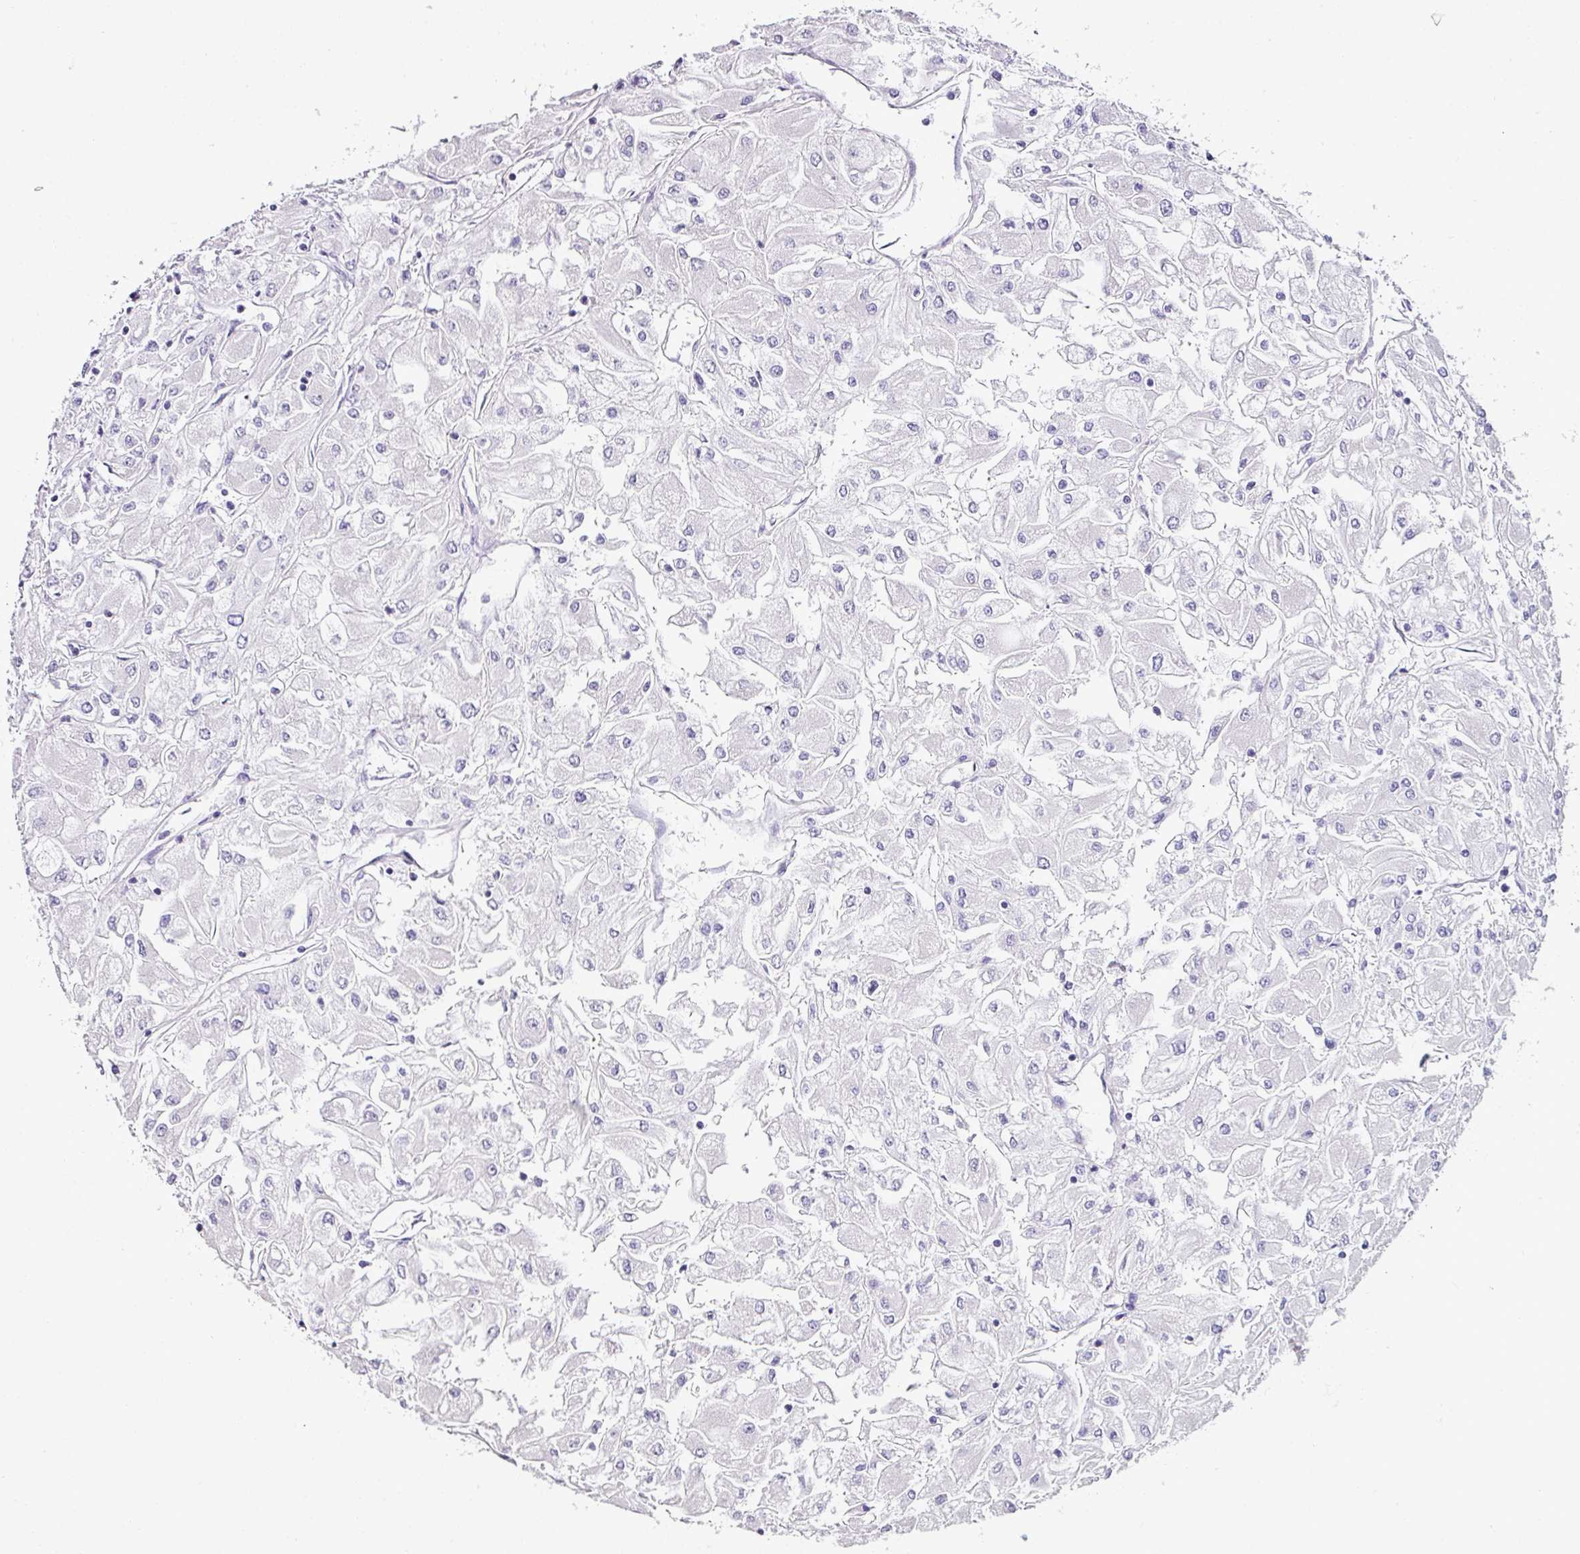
{"staining": {"intensity": "negative", "quantity": "none", "location": "none"}, "tissue": "renal cancer", "cell_type": "Tumor cells", "image_type": "cancer", "snomed": [{"axis": "morphology", "description": "Adenocarcinoma, NOS"}, {"axis": "topography", "description": "Kidney"}], "caption": "Immunohistochemistry (IHC) of human renal cancer (adenocarcinoma) shows no staining in tumor cells.", "gene": "NAPSA", "patient": {"sex": "male", "age": 80}}